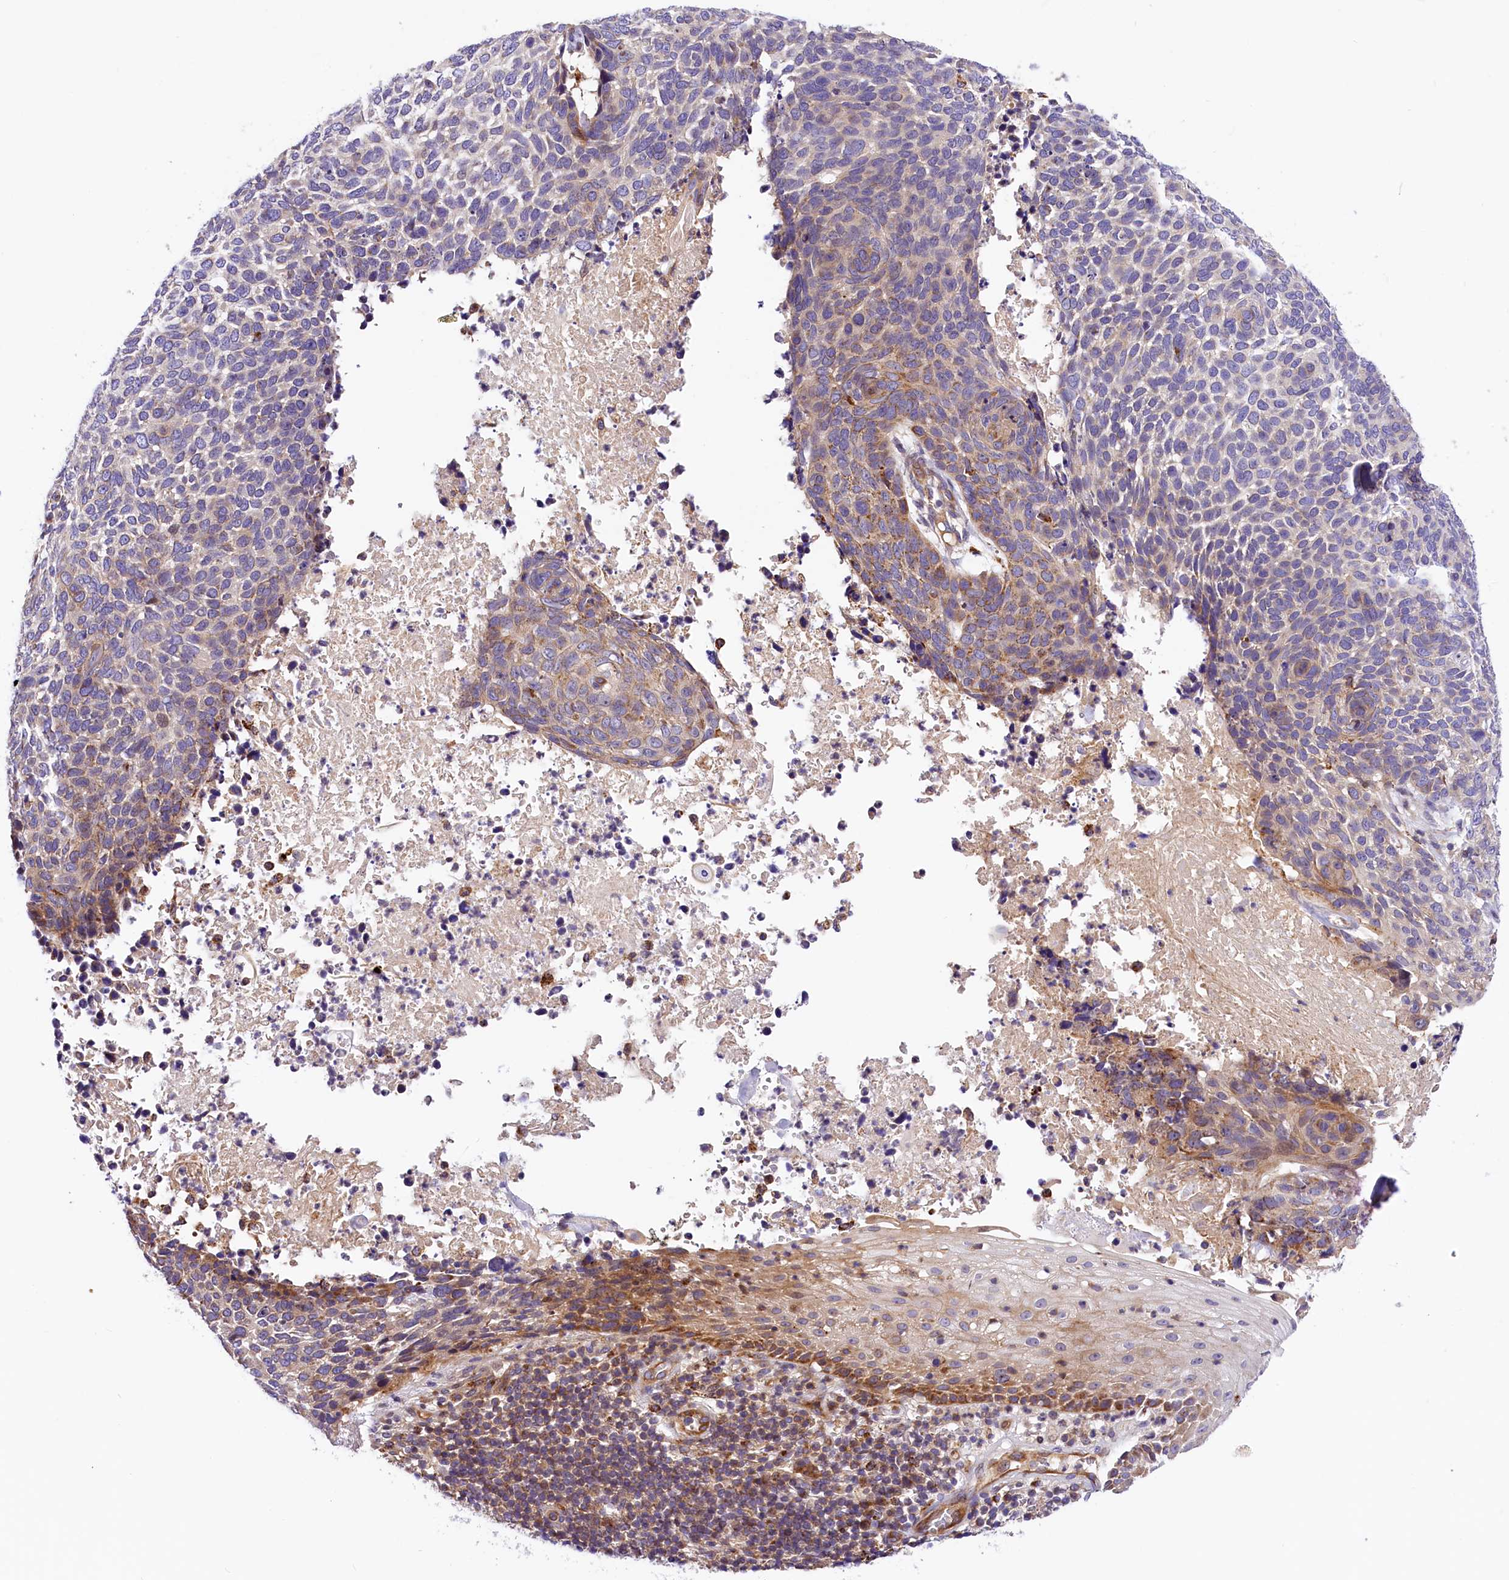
{"staining": {"intensity": "weak", "quantity": "<25%", "location": "cytoplasmic/membranous"}, "tissue": "skin cancer", "cell_type": "Tumor cells", "image_type": "cancer", "snomed": [{"axis": "morphology", "description": "Basal cell carcinoma"}, {"axis": "topography", "description": "Skin"}], "caption": "Immunohistochemistry (IHC) of human basal cell carcinoma (skin) displays no positivity in tumor cells. (DAB IHC with hematoxylin counter stain).", "gene": "ARMC6", "patient": {"sex": "female", "age": 64}}